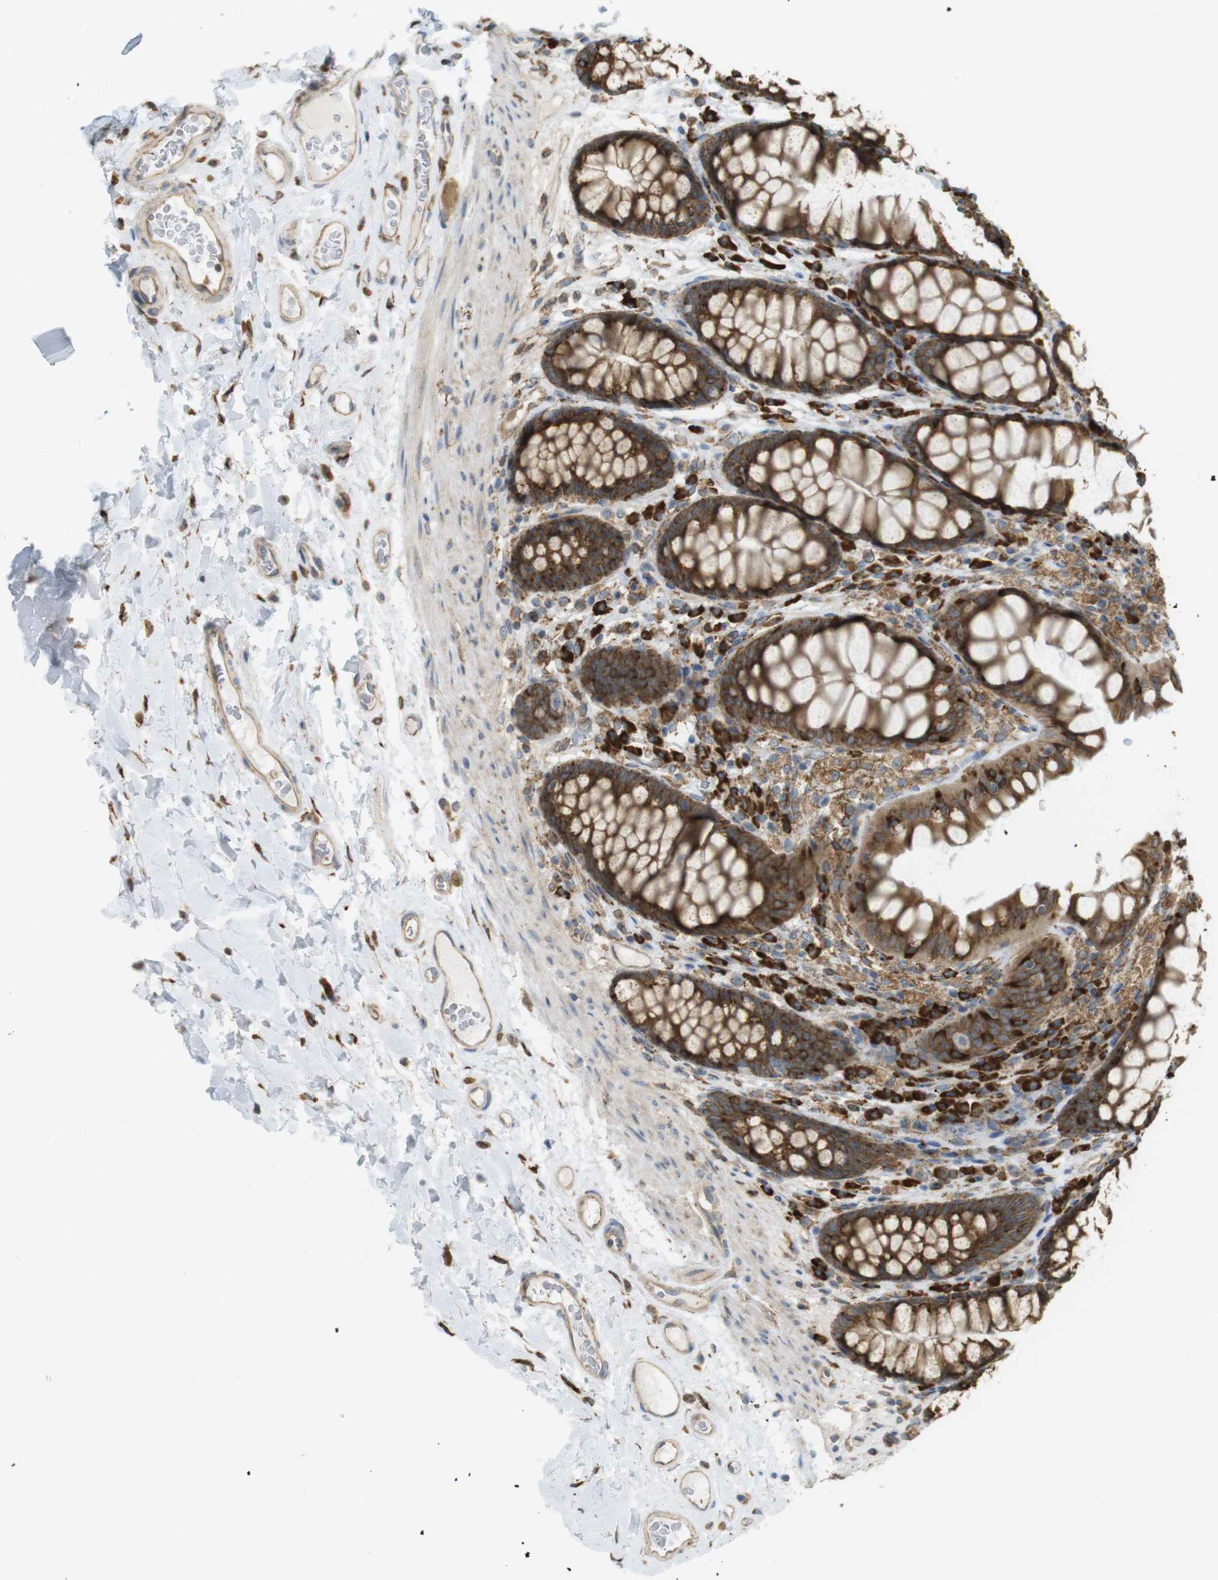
{"staining": {"intensity": "moderate", "quantity": ">75%", "location": "cytoplasmic/membranous"}, "tissue": "colon", "cell_type": "Endothelial cells", "image_type": "normal", "snomed": [{"axis": "morphology", "description": "Normal tissue, NOS"}, {"axis": "topography", "description": "Colon"}], "caption": "DAB (3,3'-diaminobenzidine) immunohistochemical staining of unremarkable human colon demonstrates moderate cytoplasmic/membranous protein positivity in approximately >75% of endothelial cells.", "gene": "MBOAT2", "patient": {"sex": "female", "age": 55}}